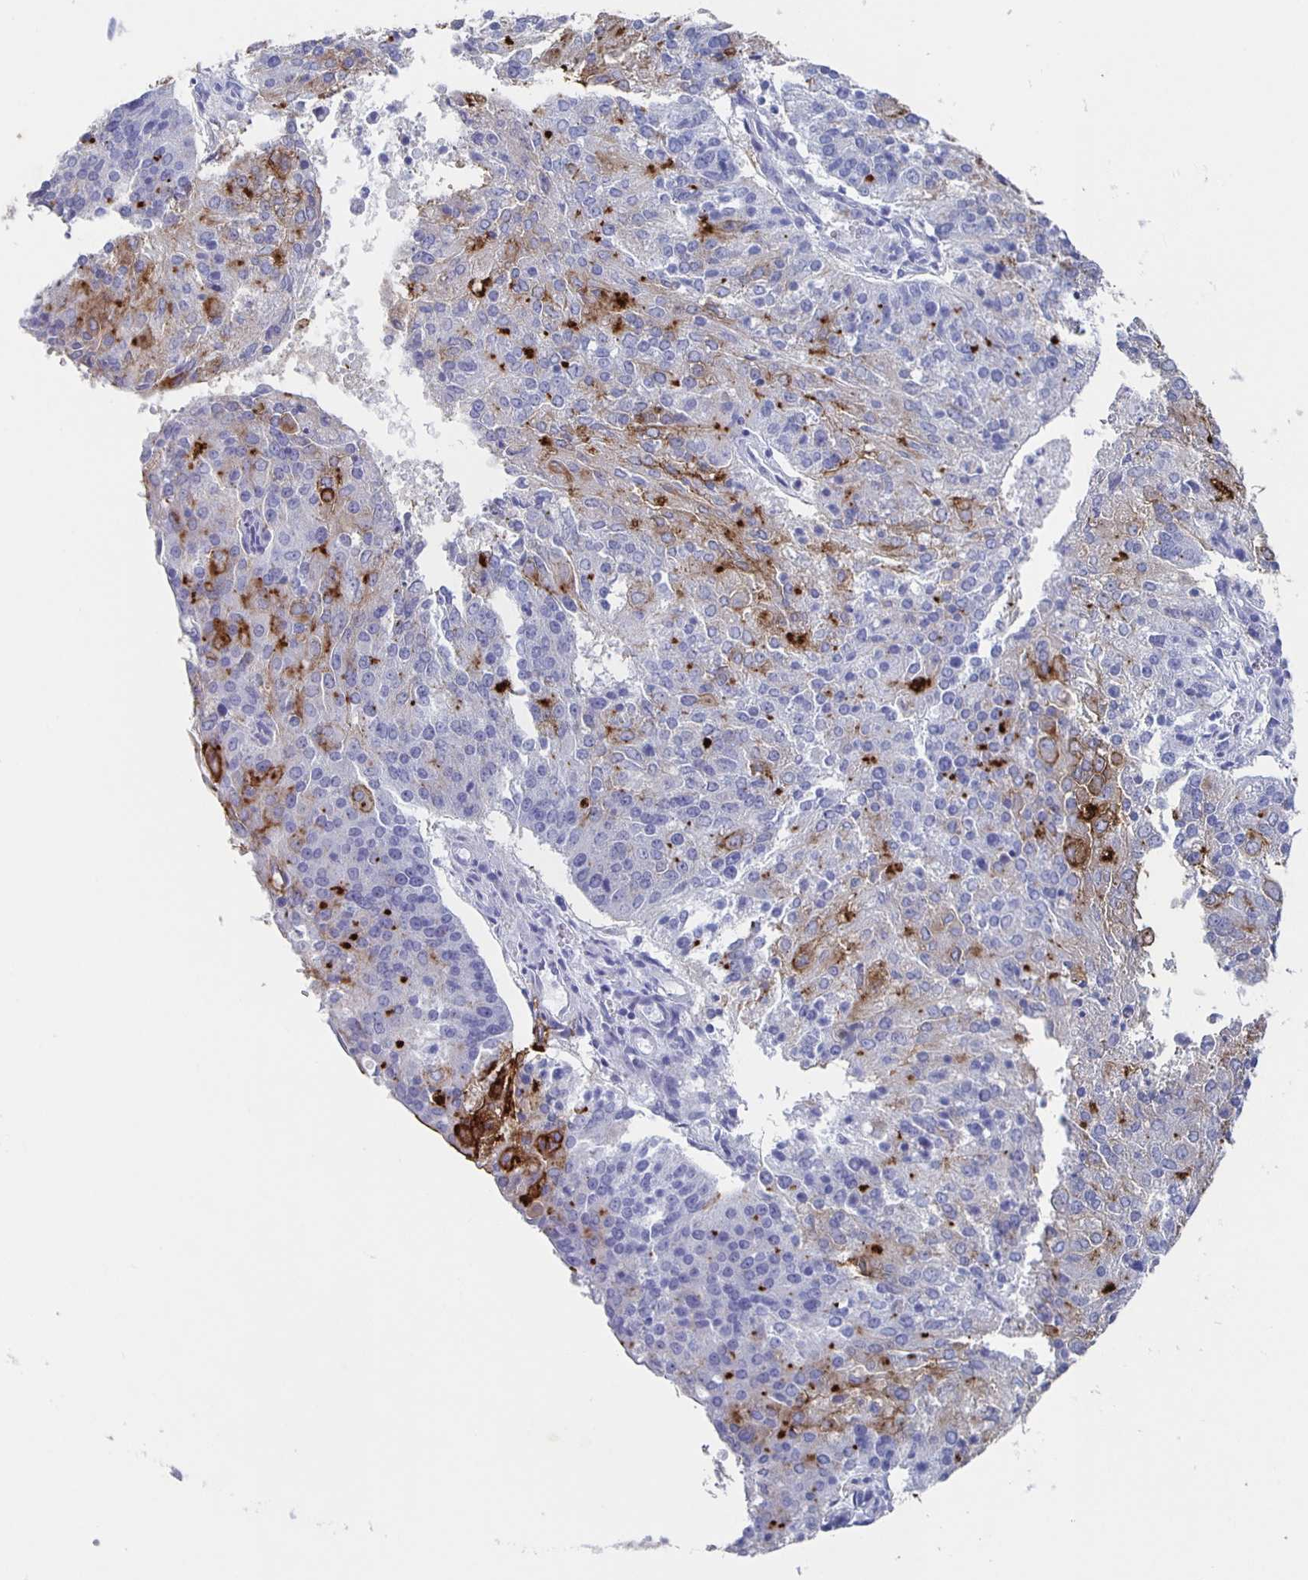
{"staining": {"intensity": "strong", "quantity": "<25%", "location": "cytoplasmic/membranous"}, "tissue": "endometrial cancer", "cell_type": "Tumor cells", "image_type": "cancer", "snomed": [{"axis": "morphology", "description": "Adenocarcinoma, NOS"}, {"axis": "topography", "description": "Endometrium"}], "caption": "Endometrial cancer stained with a brown dye demonstrates strong cytoplasmic/membranous positive expression in approximately <25% of tumor cells.", "gene": "SLC34A2", "patient": {"sex": "female", "age": 82}}